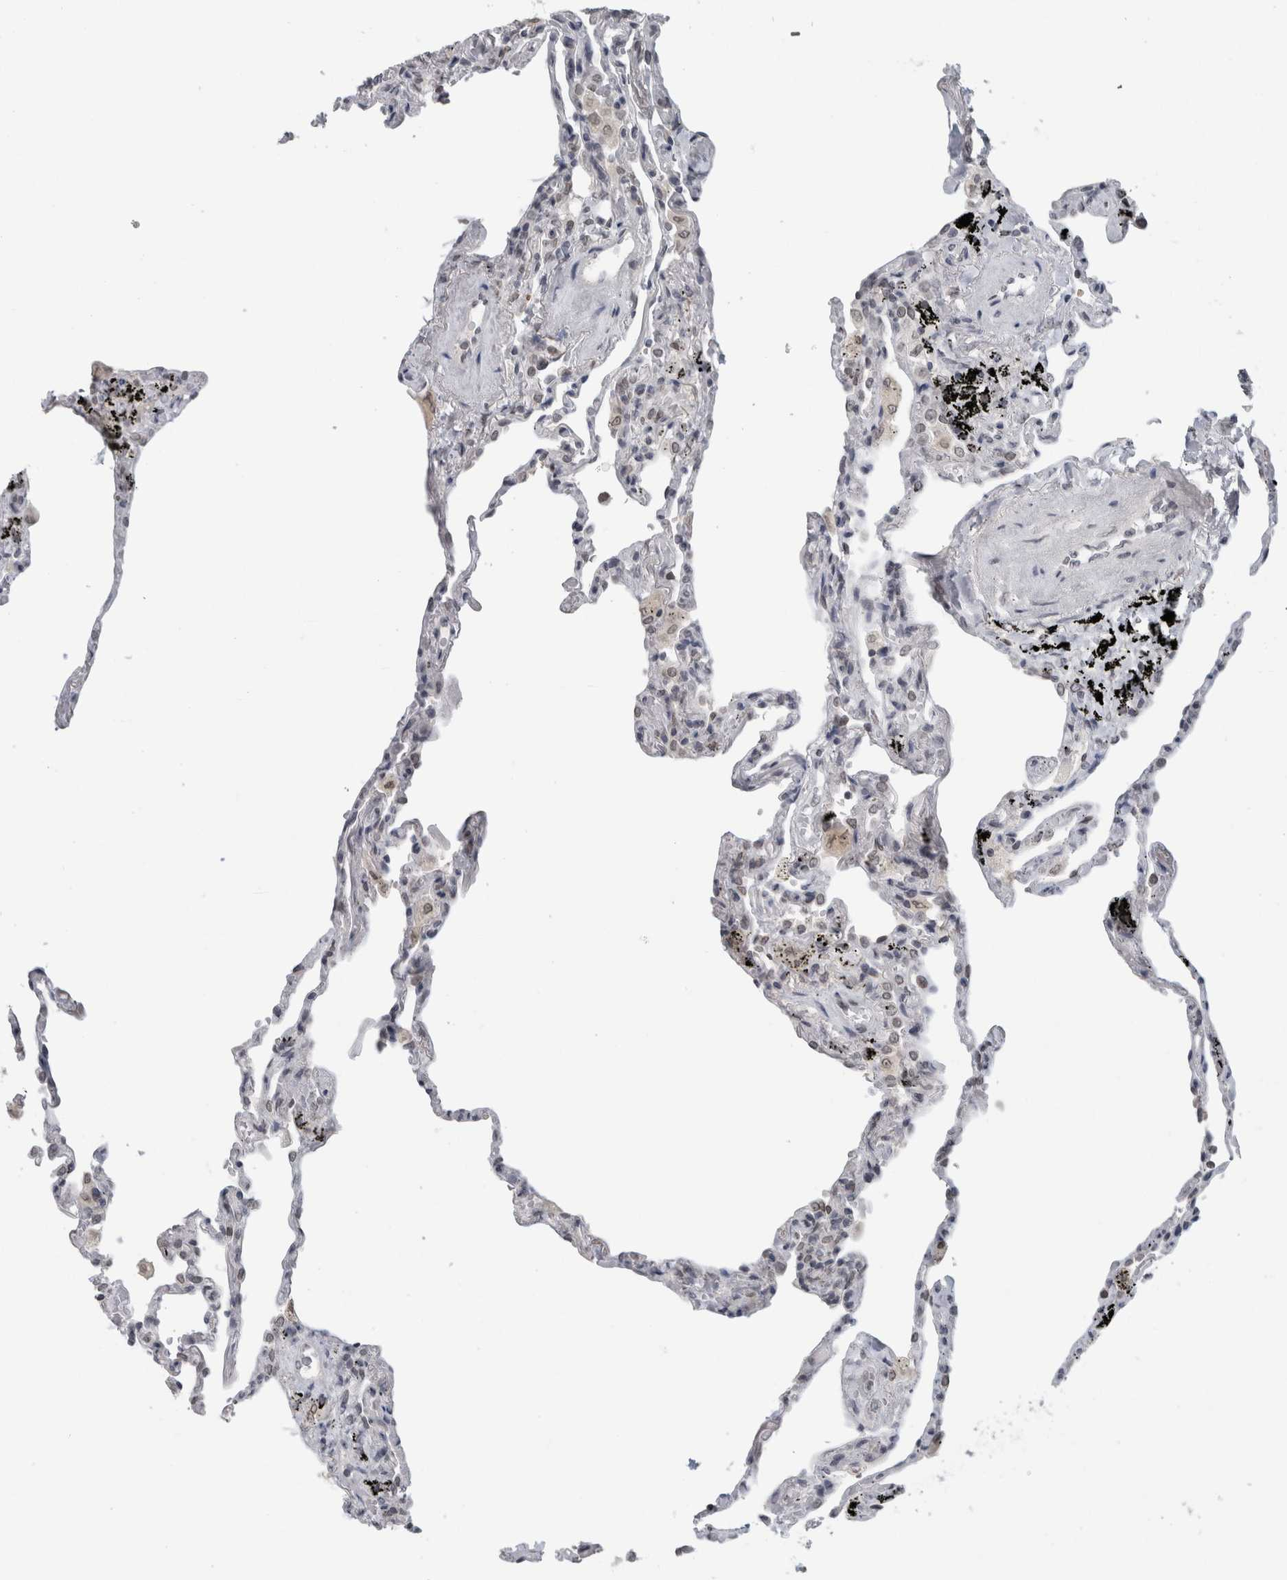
{"staining": {"intensity": "negative", "quantity": "none", "location": "none"}, "tissue": "lung", "cell_type": "Alveolar cells", "image_type": "normal", "snomed": [{"axis": "morphology", "description": "Normal tissue, NOS"}, {"axis": "topography", "description": "Lung"}], "caption": "A micrograph of lung stained for a protein reveals no brown staining in alveolar cells. (Brightfield microscopy of DAB immunohistochemistry (IHC) at high magnification).", "gene": "ZNF770", "patient": {"sex": "male", "age": 59}}